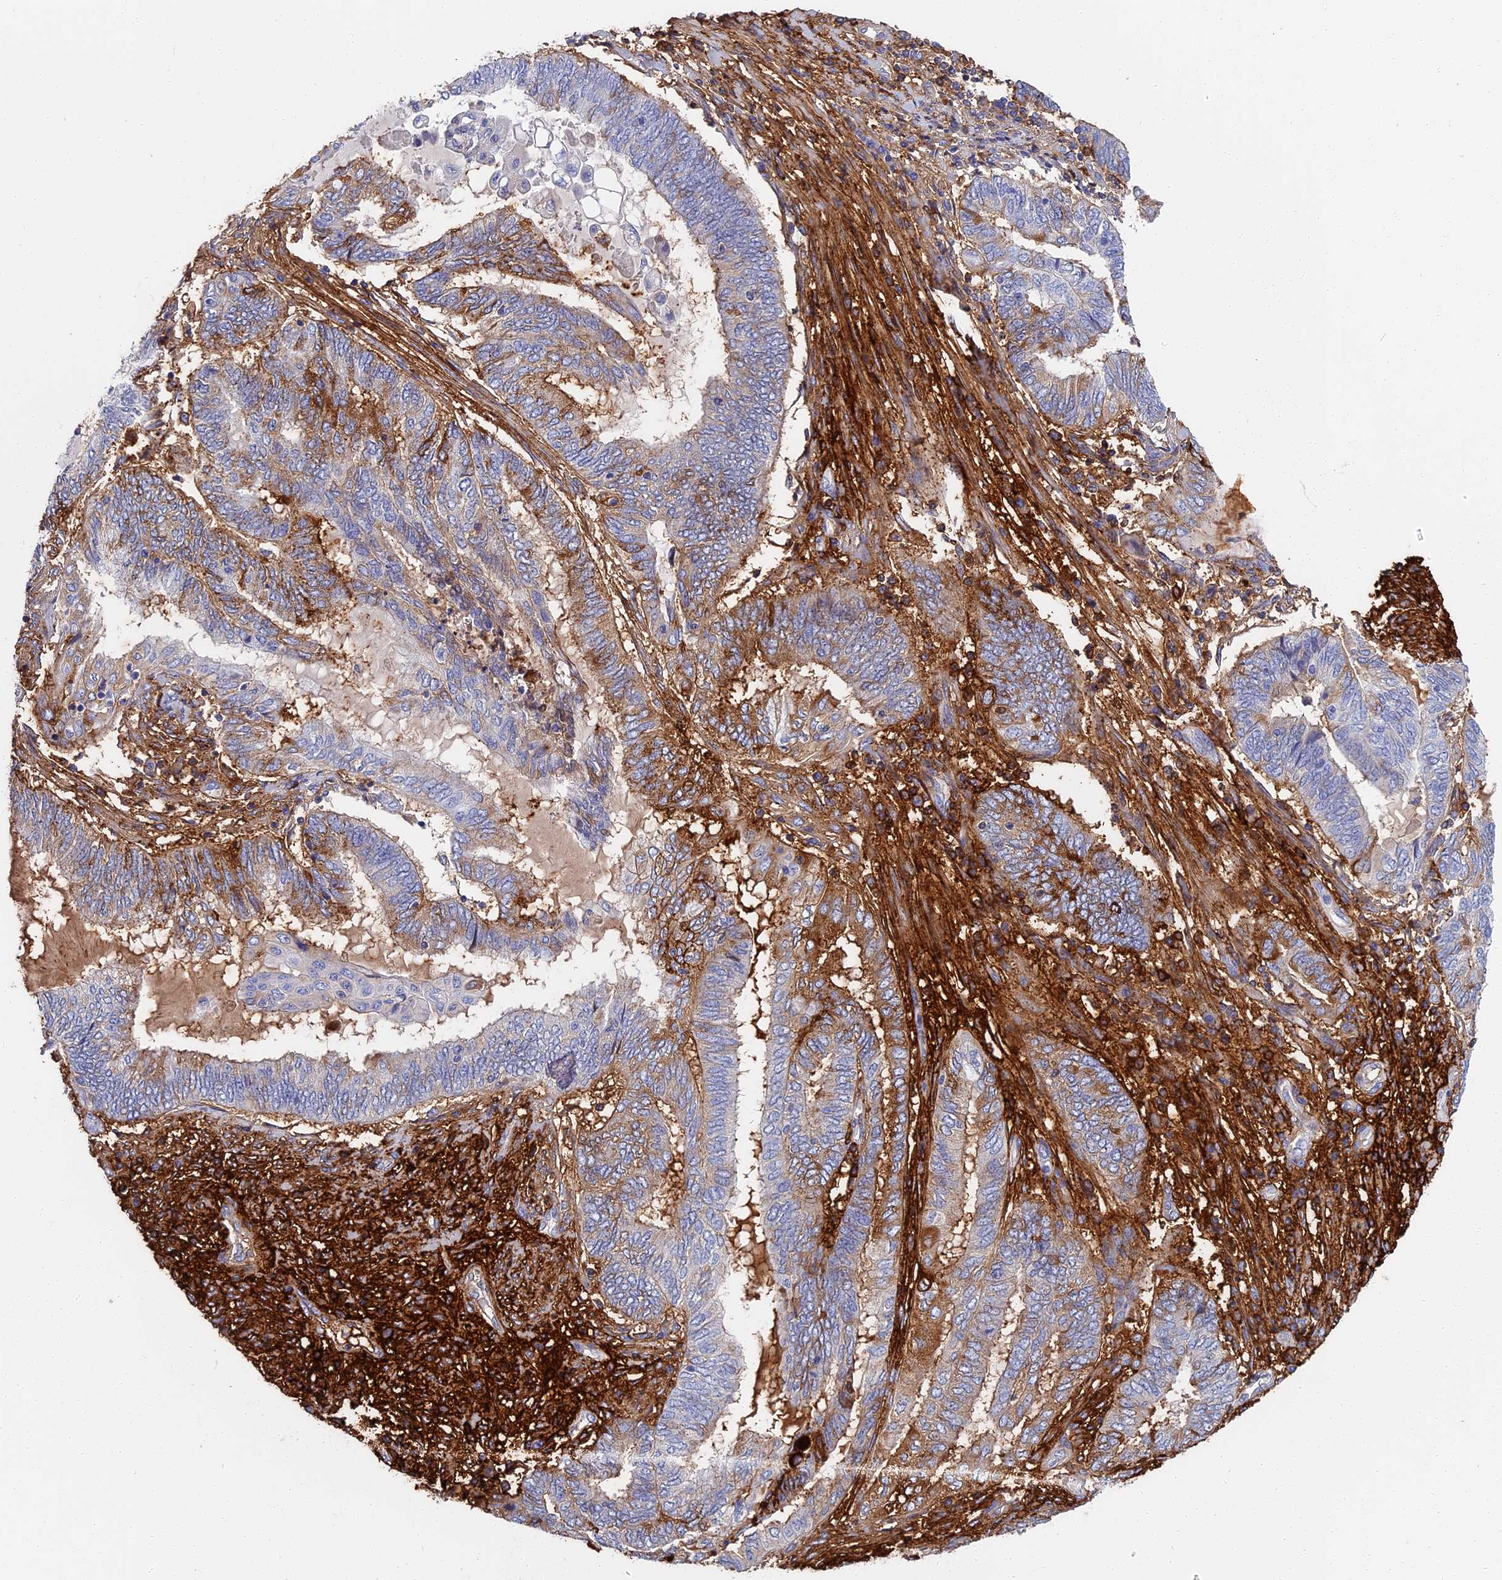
{"staining": {"intensity": "moderate", "quantity": "<25%", "location": "cytoplasmic/membranous"}, "tissue": "endometrial cancer", "cell_type": "Tumor cells", "image_type": "cancer", "snomed": [{"axis": "morphology", "description": "Adenocarcinoma, NOS"}, {"axis": "topography", "description": "Uterus"}, {"axis": "topography", "description": "Endometrium"}], "caption": "The micrograph demonstrates immunohistochemical staining of adenocarcinoma (endometrial). There is moderate cytoplasmic/membranous expression is present in approximately <25% of tumor cells. (DAB IHC, brown staining for protein, blue staining for nuclei).", "gene": "ITIH1", "patient": {"sex": "female", "age": 70}}